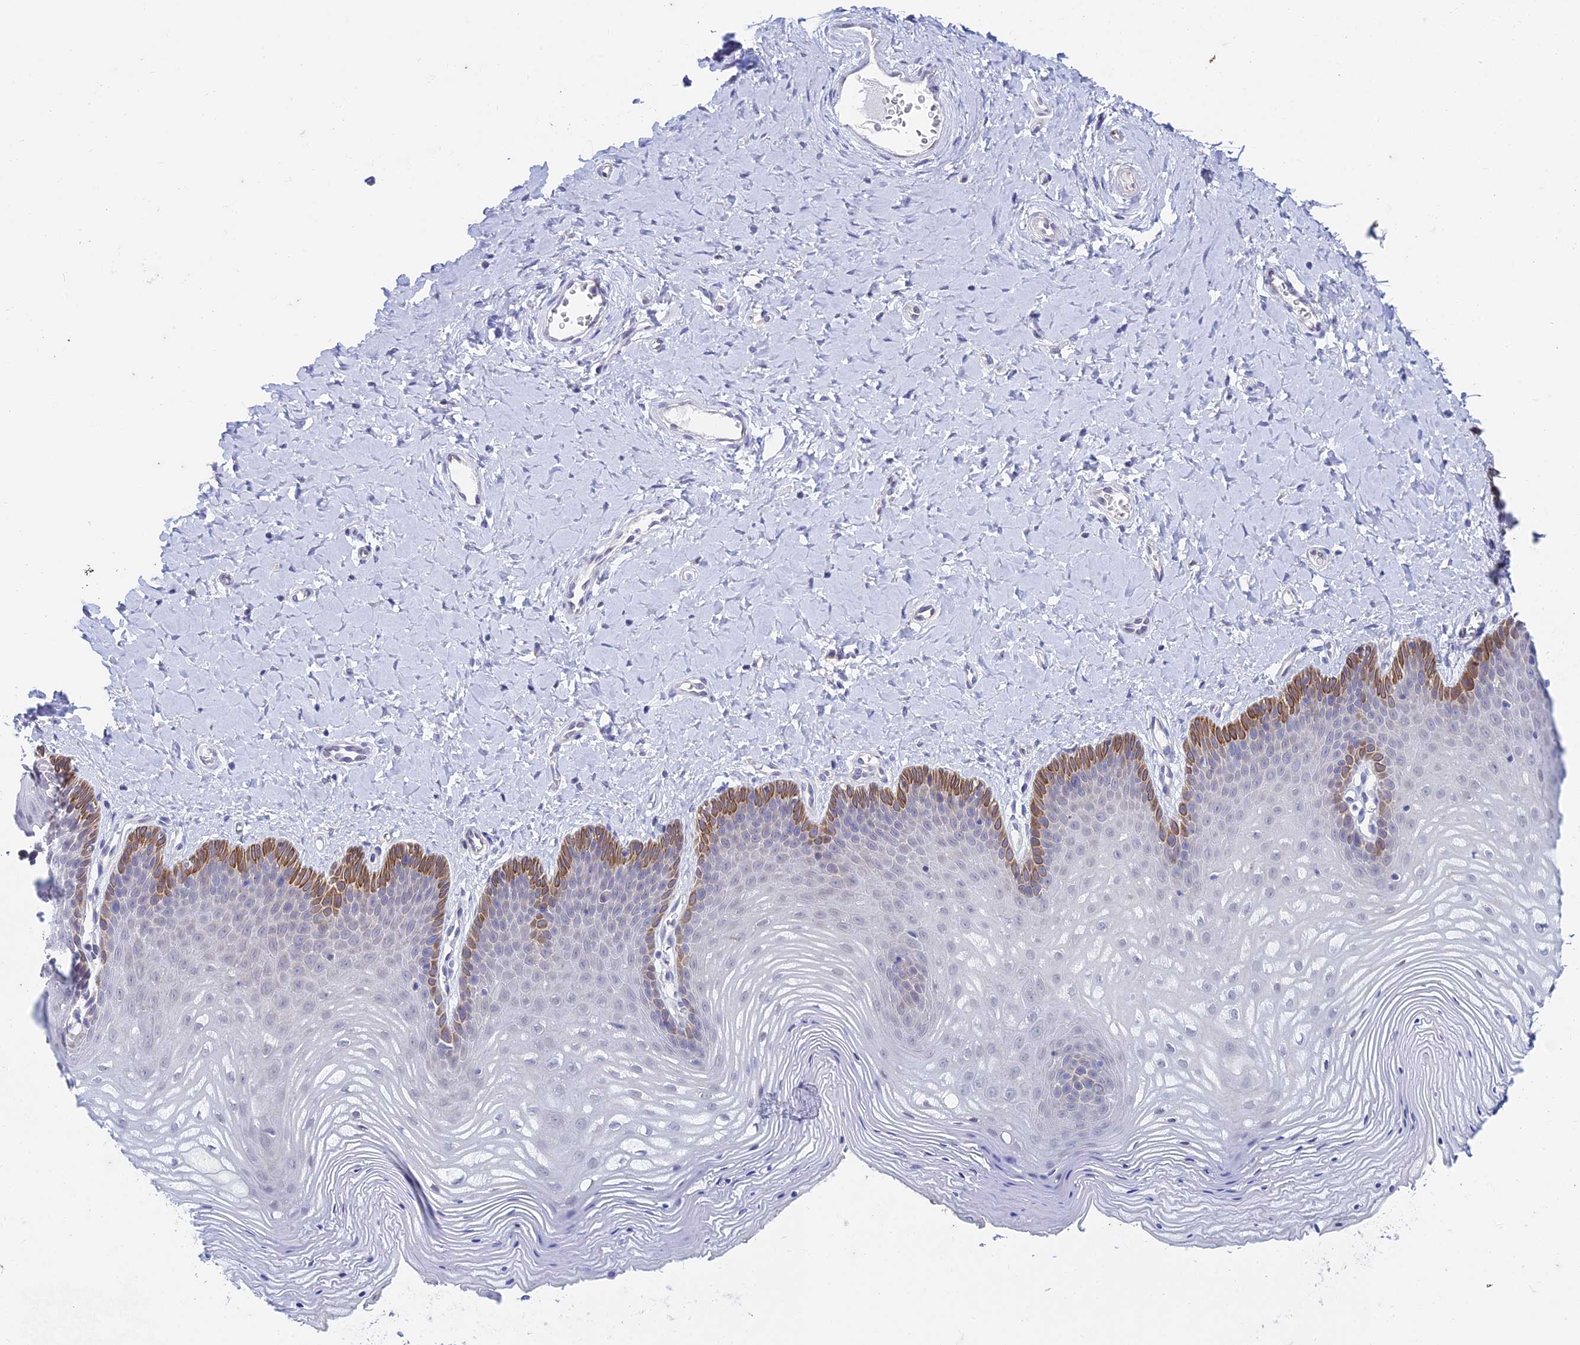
{"staining": {"intensity": "moderate", "quantity": "<25%", "location": "cytoplasmic/membranous"}, "tissue": "vagina", "cell_type": "Squamous epithelial cells", "image_type": "normal", "snomed": [{"axis": "morphology", "description": "Normal tissue, NOS"}, {"axis": "topography", "description": "Vagina"}], "caption": "This photomicrograph reveals immunohistochemistry staining of benign vagina, with low moderate cytoplasmic/membranous staining in approximately <25% of squamous epithelial cells.", "gene": "EEF2KMT", "patient": {"sex": "female", "age": 65}}